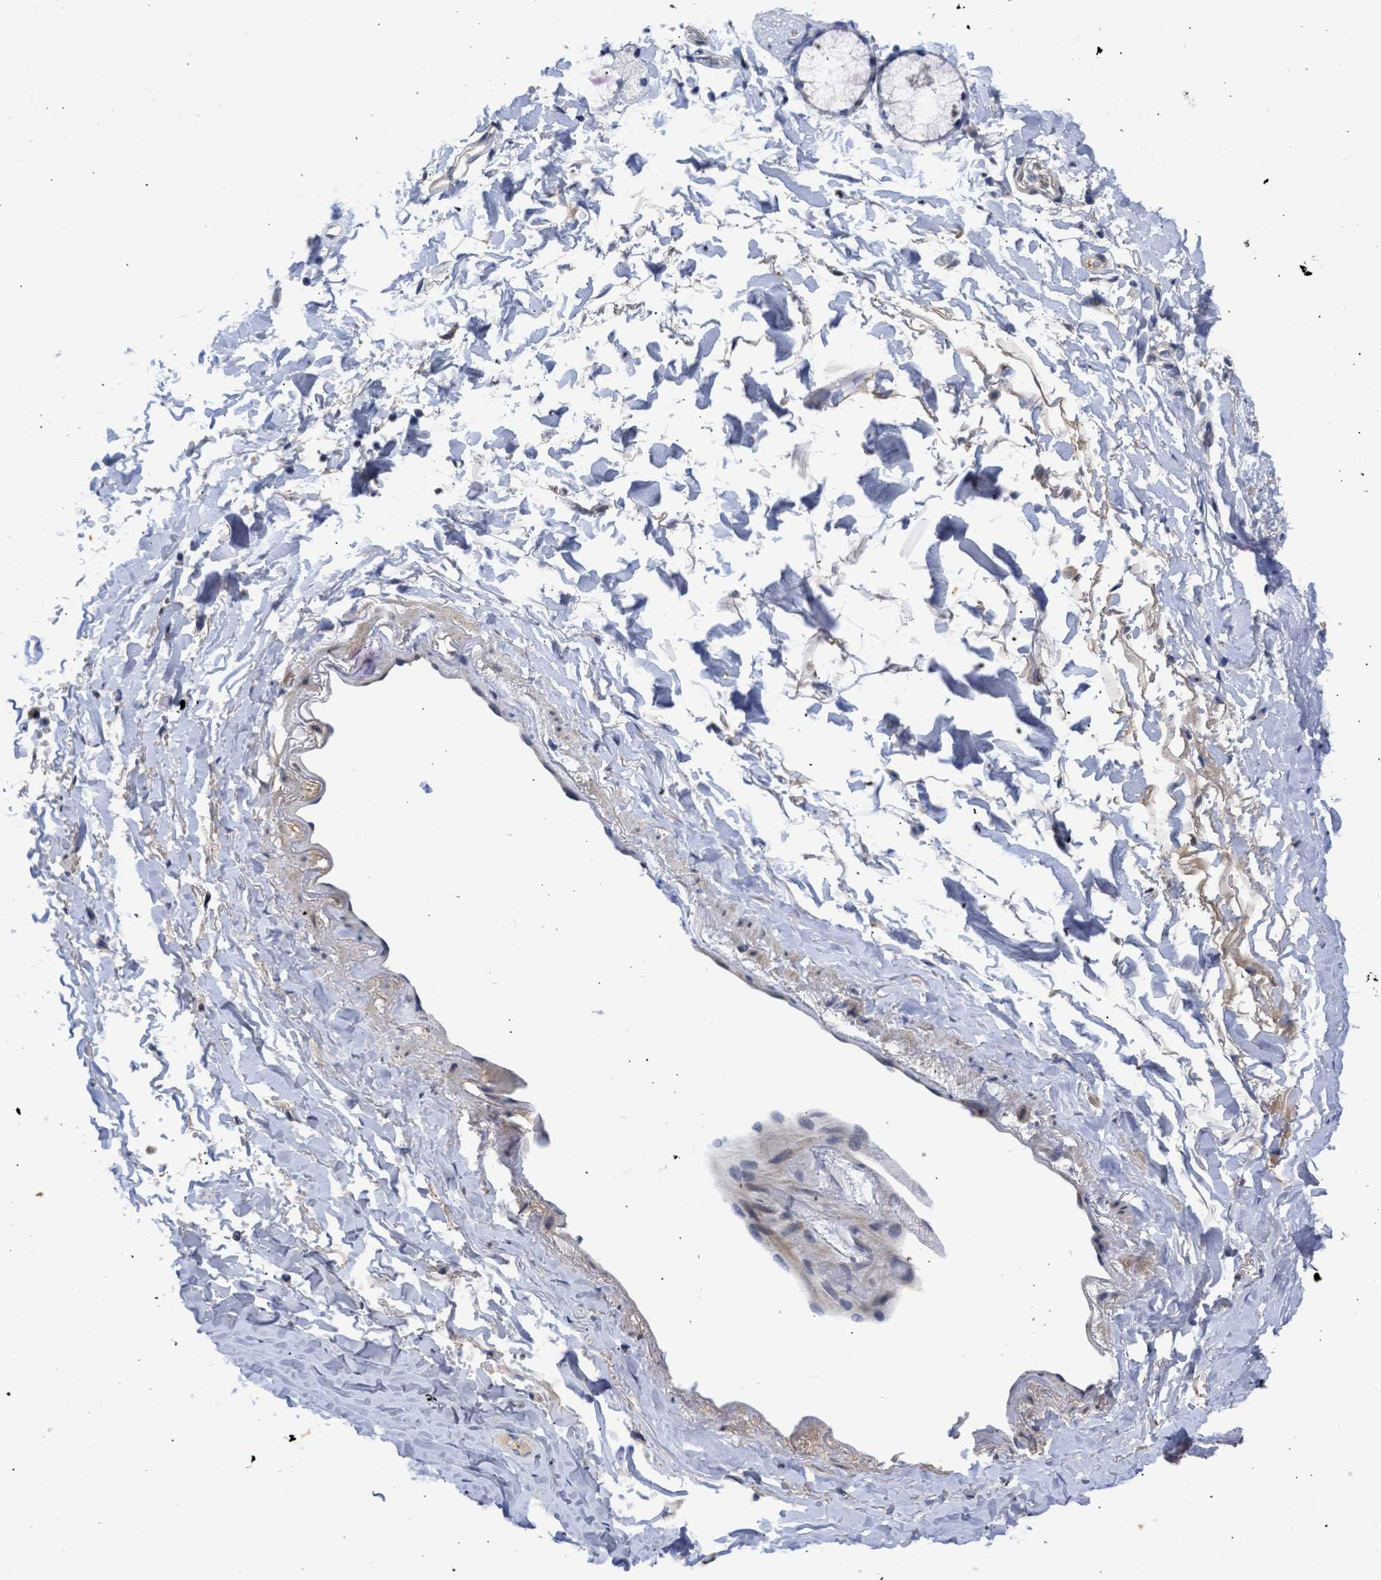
{"staining": {"intensity": "negative", "quantity": "none", "location": "none"}, "tissue": "adipose tissue", "cell_type": "Adipocytes", "image_type": "normal", "snomed": [{"axis": "morphology", "description": "Normal tissue, NOS"}, {"axis": "topography", "description": "Cartilage tissue"}, {"axis": "topography", "description": "Bronchus"}], "caption": "A micrograph of human adipose tissue is negative for staining in adipocytes. Brightfield microscopy of IHC stained with DAB (brown) and hematoxylin (blue), captured at high magnification.", "gene": "ARHGEF4", "patient": {"sex": "female", "age": 73}}